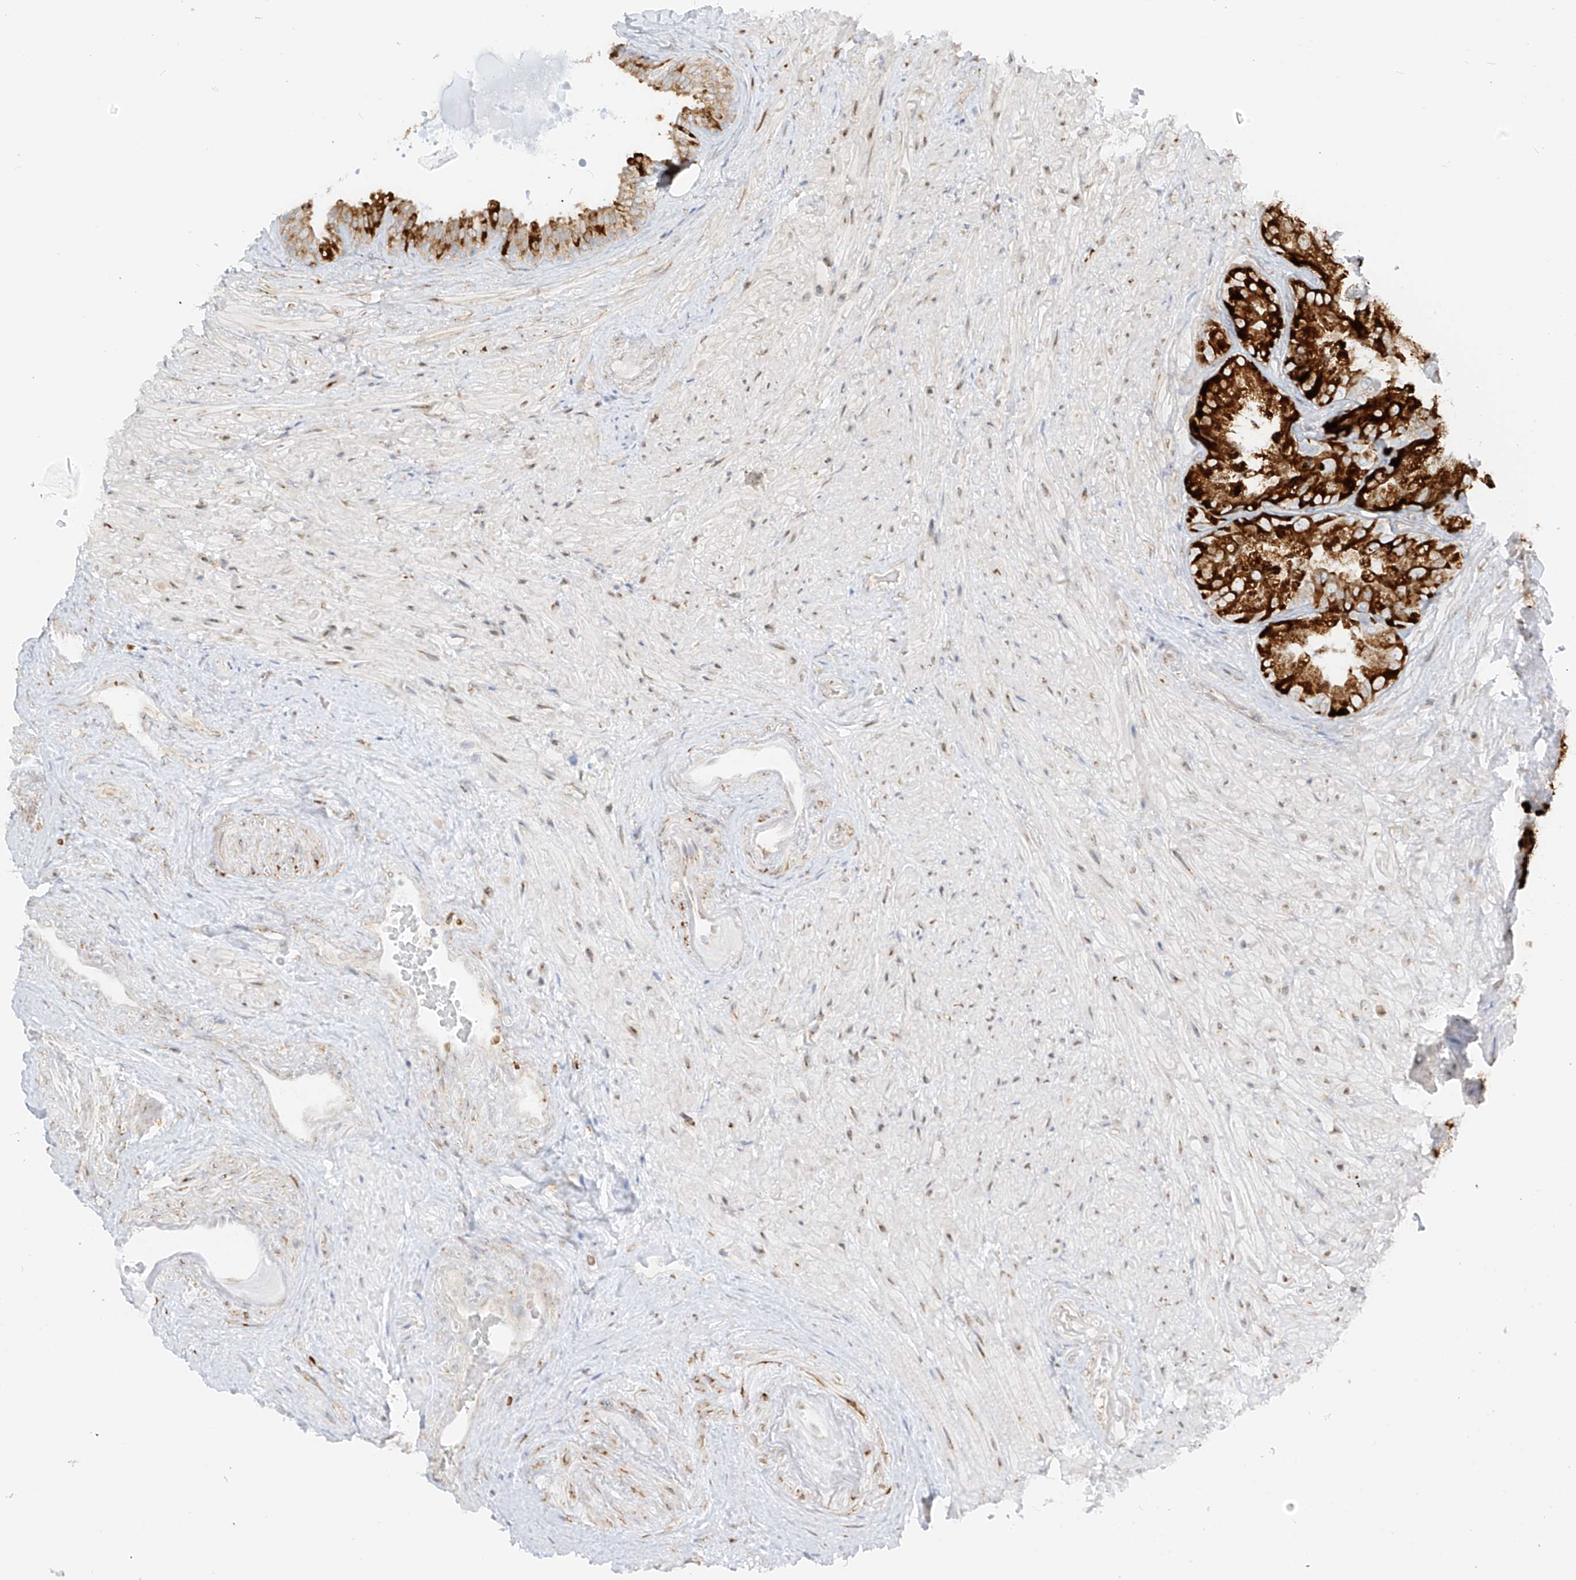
{"staining": {"intensity": "strong", "quantity": ">75%", "location": "cytoplasmic/membranous"}, "tissue": "seminal vesicle", "cell_type": "Glandular cells", "image_type": "normal", "snomed": [{"axis": "morphology", "description": "Normal tissue, NOS"}, {"axis": "topography", "description": "Seminal veicle"}, {"axis": "topography", "description": "Peripheral nerve tissue"}], "caption": "Protein staining demonstrates strong cytoplasmic/membranous positivity in about >75% of glandular cells in unremarkable seminal vesicle.", "gene": "LRRC59", "patient": {"sex": "male", "age": 63}}